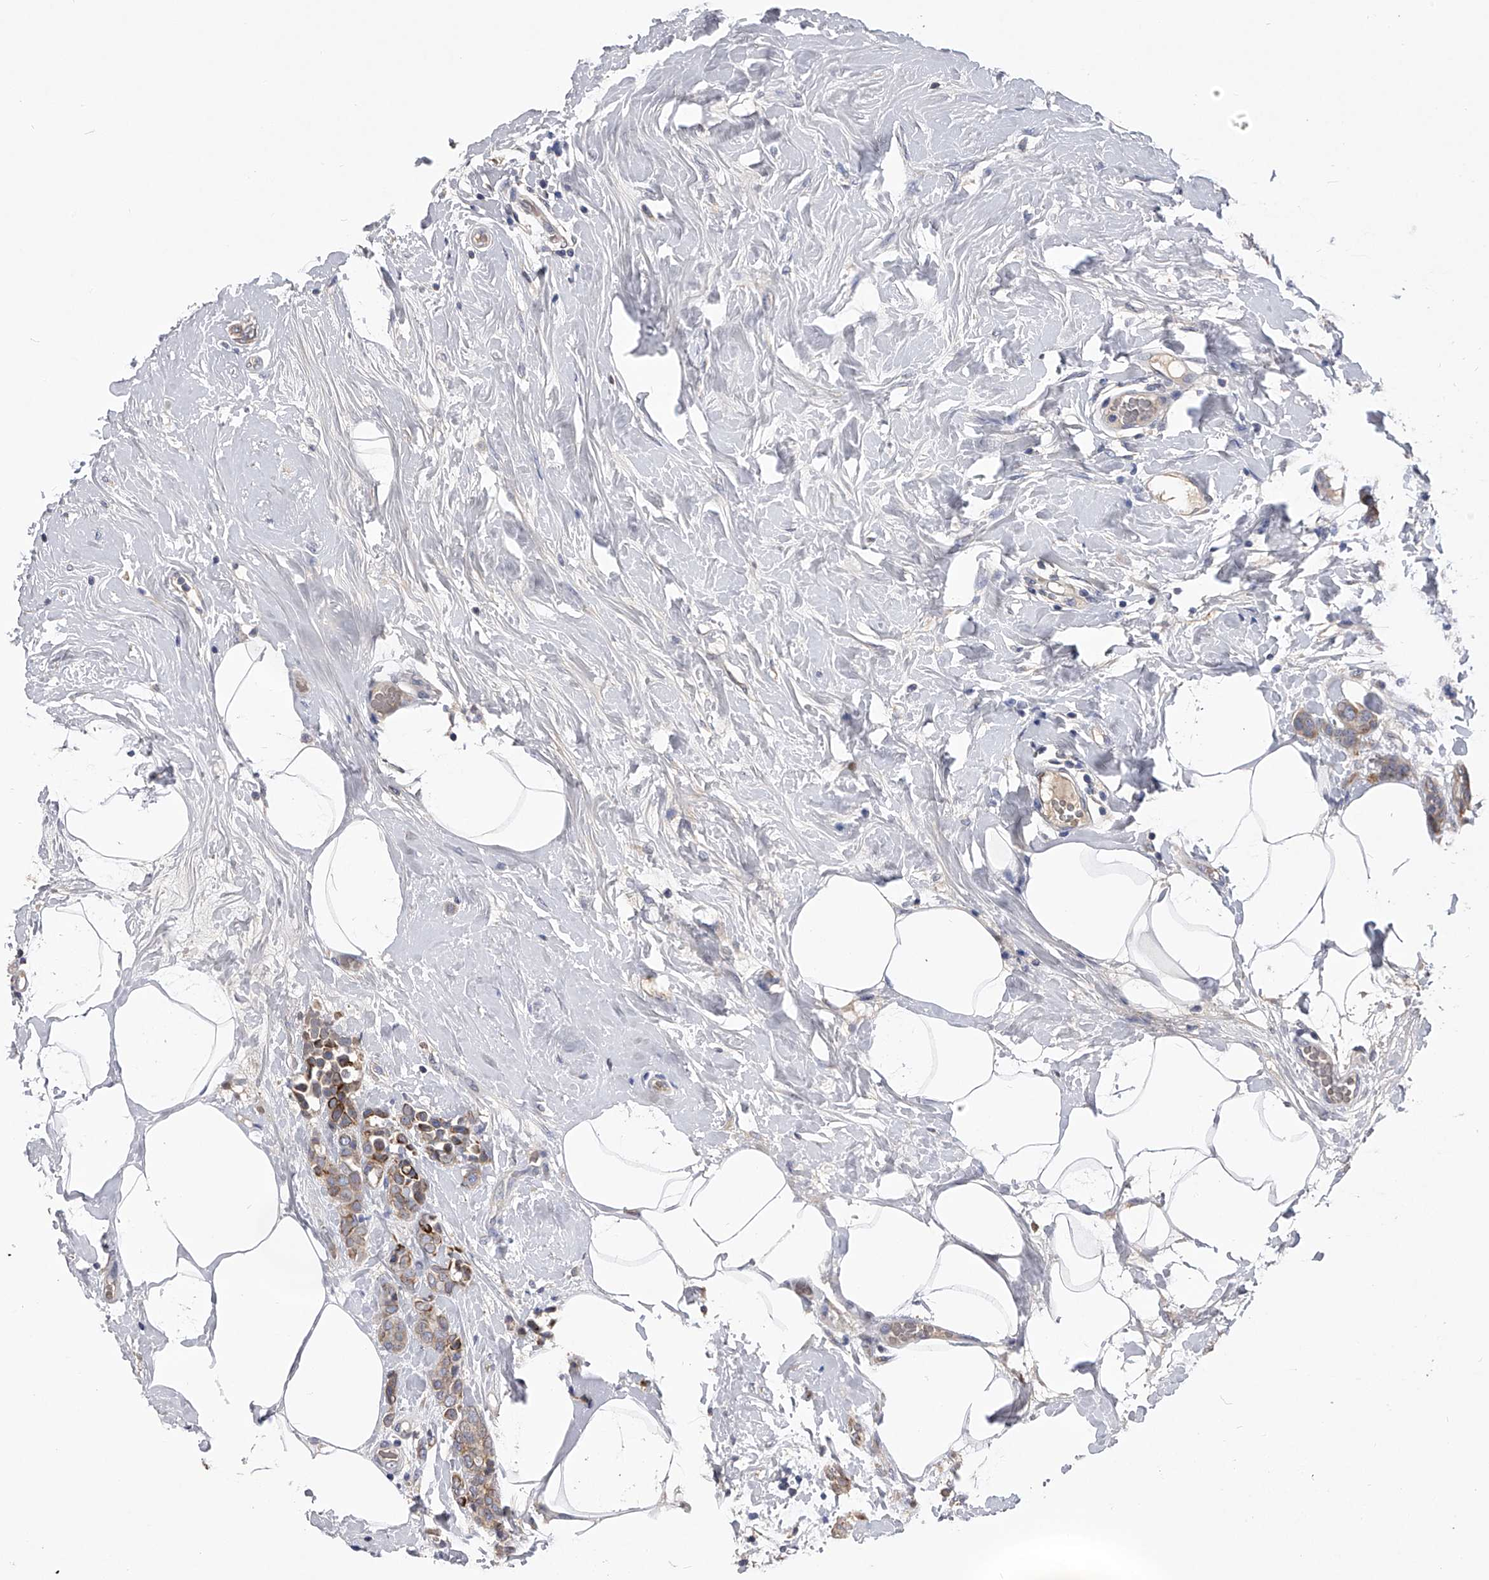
{"staining": {"intensity": "strong", "quantity": "<25%", "location": "cytoplasmic/membranous"}, "tissue": "breast cancer", "cell_type": "Tumor cells", "image_type": "cancer", "snomed": [{"axis": "morphology", "description": "Lobular carcinoma, in situ"}, {"axis": "morphology", "description": "Lobular carcinoma"}, {"axis": "topography", "description": "Breast"}], "caption": "Immunohistochemistry histopathology image of human breast cancer stained for a protein (brown), which reveals medium levels of strong cytoplasmic/membranous staining in approximately <25% of tumor cells.", "gene": "MDN1", "patient": {"sex": "female", "age": 41}}